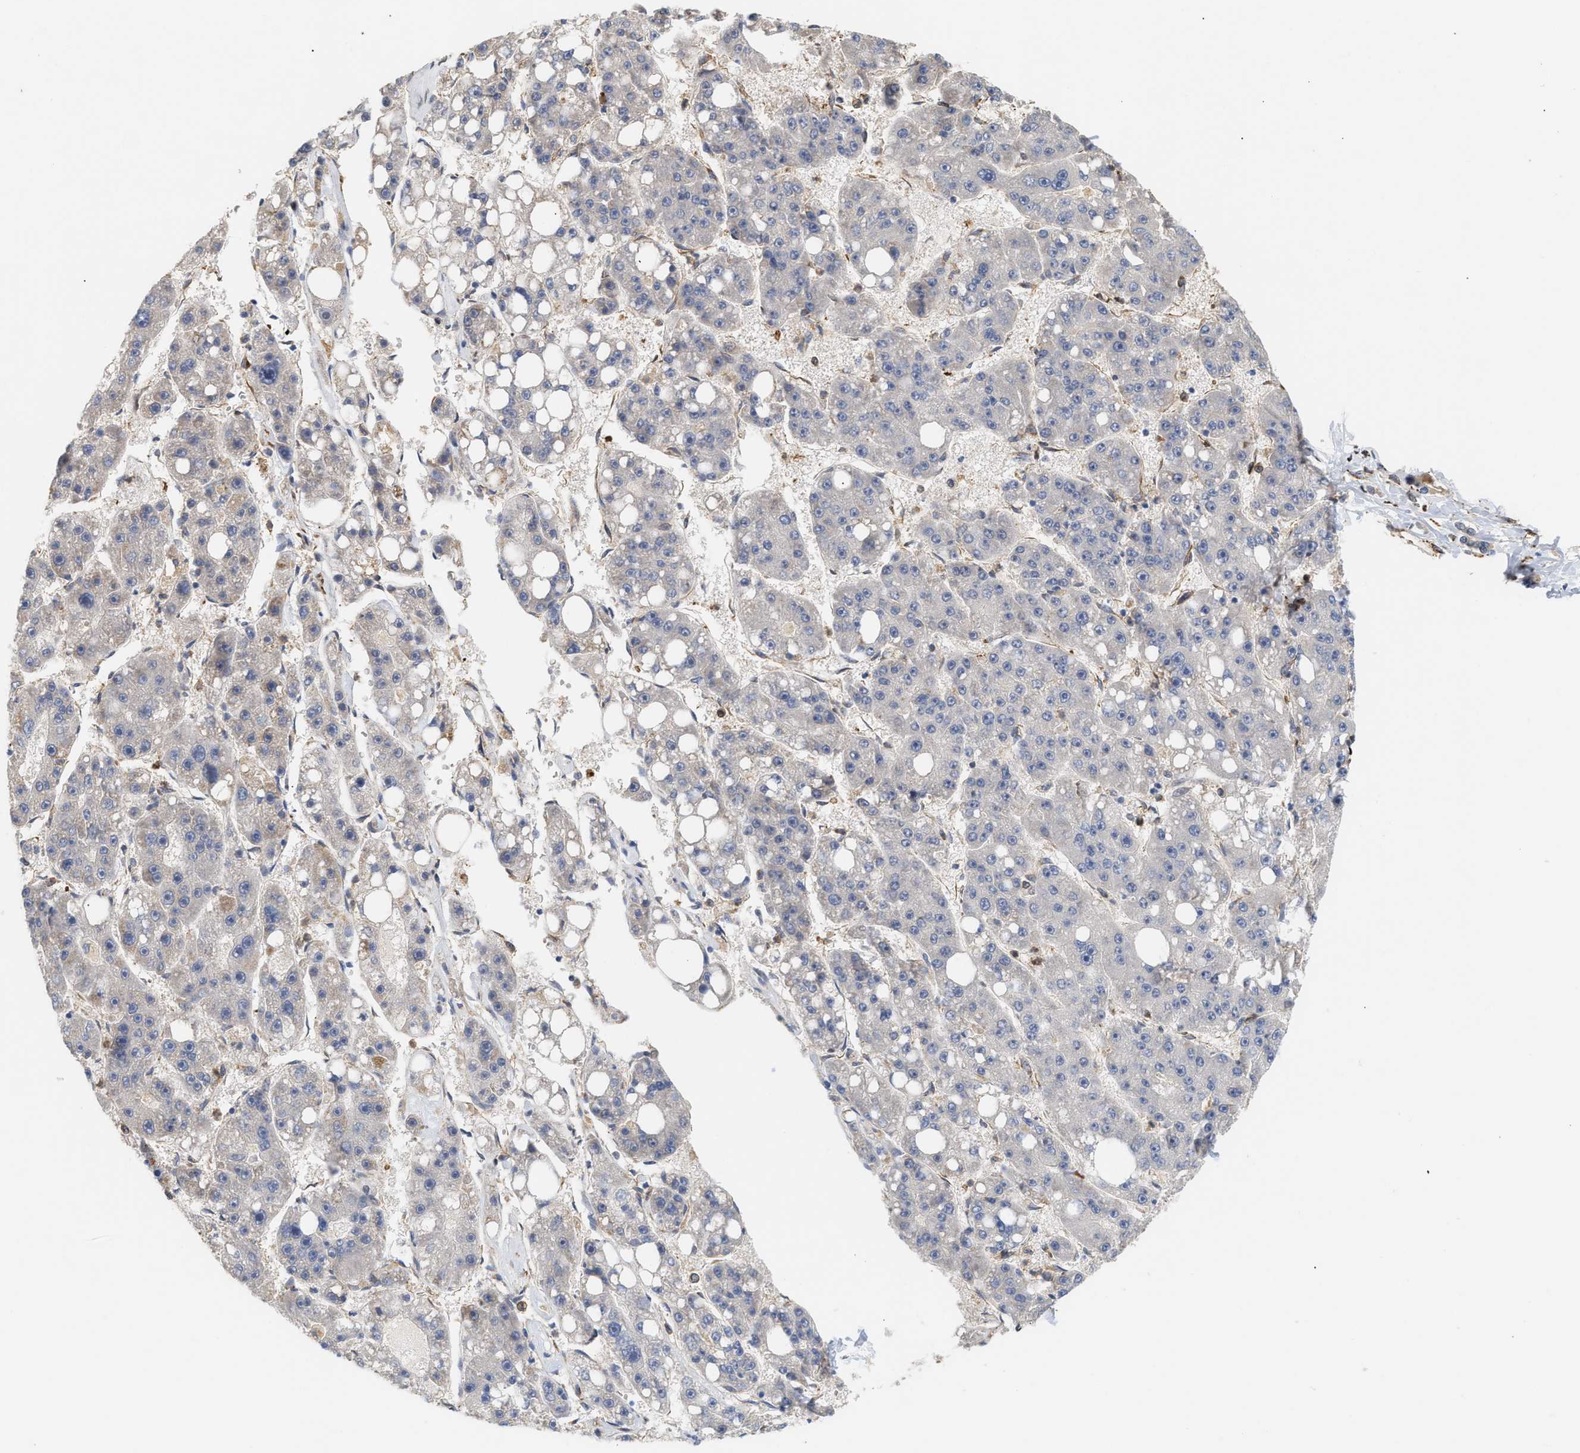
{"staining": {"intensity": "negative", "quantity": "none", "location": "none"}, "tissue": "liver cancer", "cell_type": "Tumor cells", "image_type": "cancer", "snomed": [{"axis": "morphology", "description": "Carcinoma, Hepatocellular, NOS"}, {"axis": "topography", "description": "Liver"}], "caption": "Immunohistochemical staining of liver cancer exhibits no significant expression in tumor cells.", "gene": "PLCD1", "patient": {"sex": "female", "age": 61}}